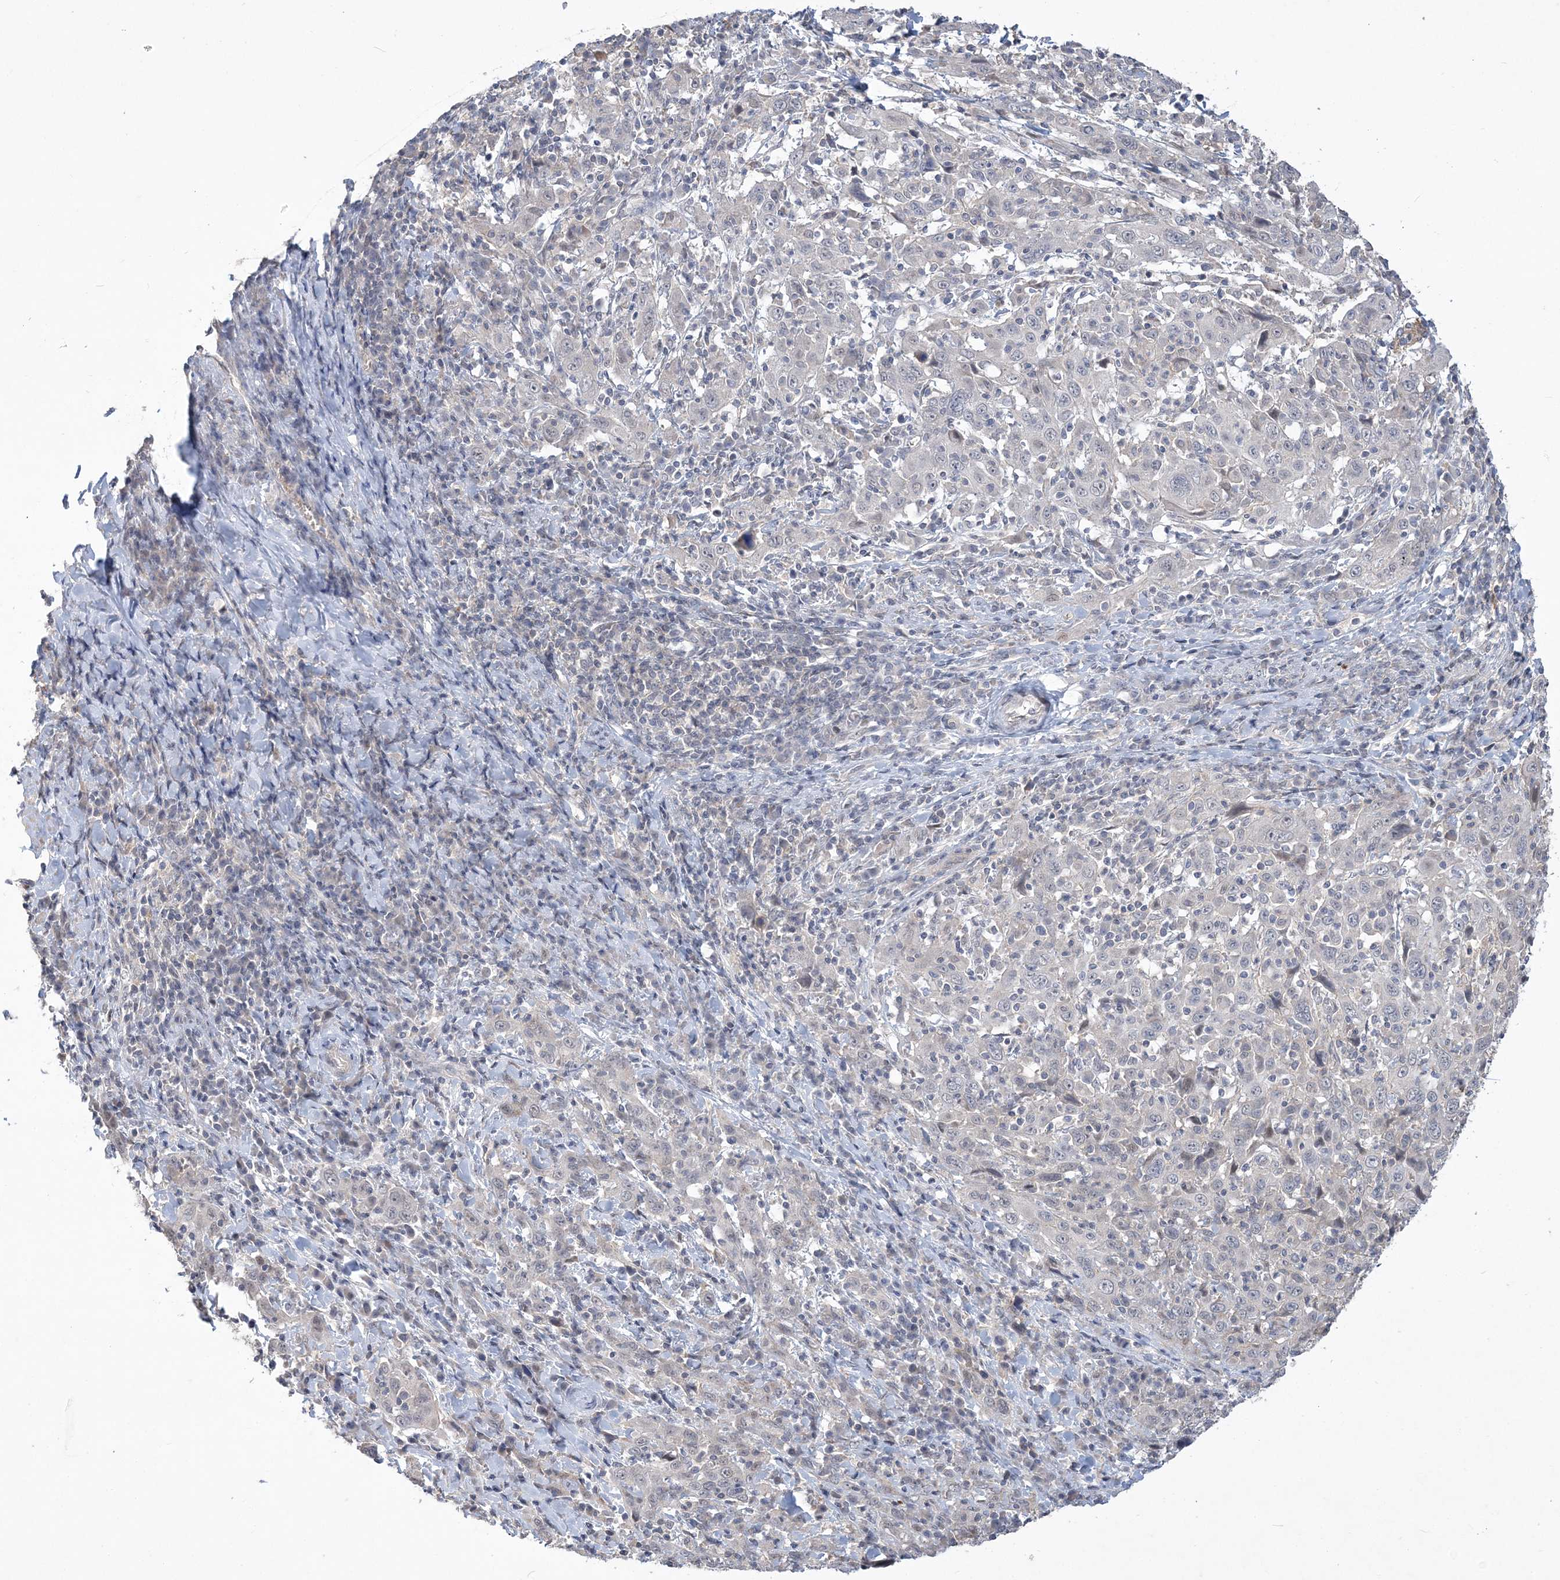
{"staining": {"intensity": "negative", "quantity": "none", "location": "none"}, "tissue": "cervical cancer", "cell_type": "Tumor cells", "image_type": "cancer", "snomed": [{"axis": "morphology", "description": "Squamous cell carcinoma, NOS"}, {"axis": "topography", "description": "Cervix"}], "caption": "This image is of cervical cancer (squamous cell carcinoma) stained with immunohistochemistry (IHC) to label a protein in brown with the nuclei are counter-stained blue. There is no expression in tumor cells.", "gene": "TSPEAR", "patient": {"sex": "female", "age": 46}}